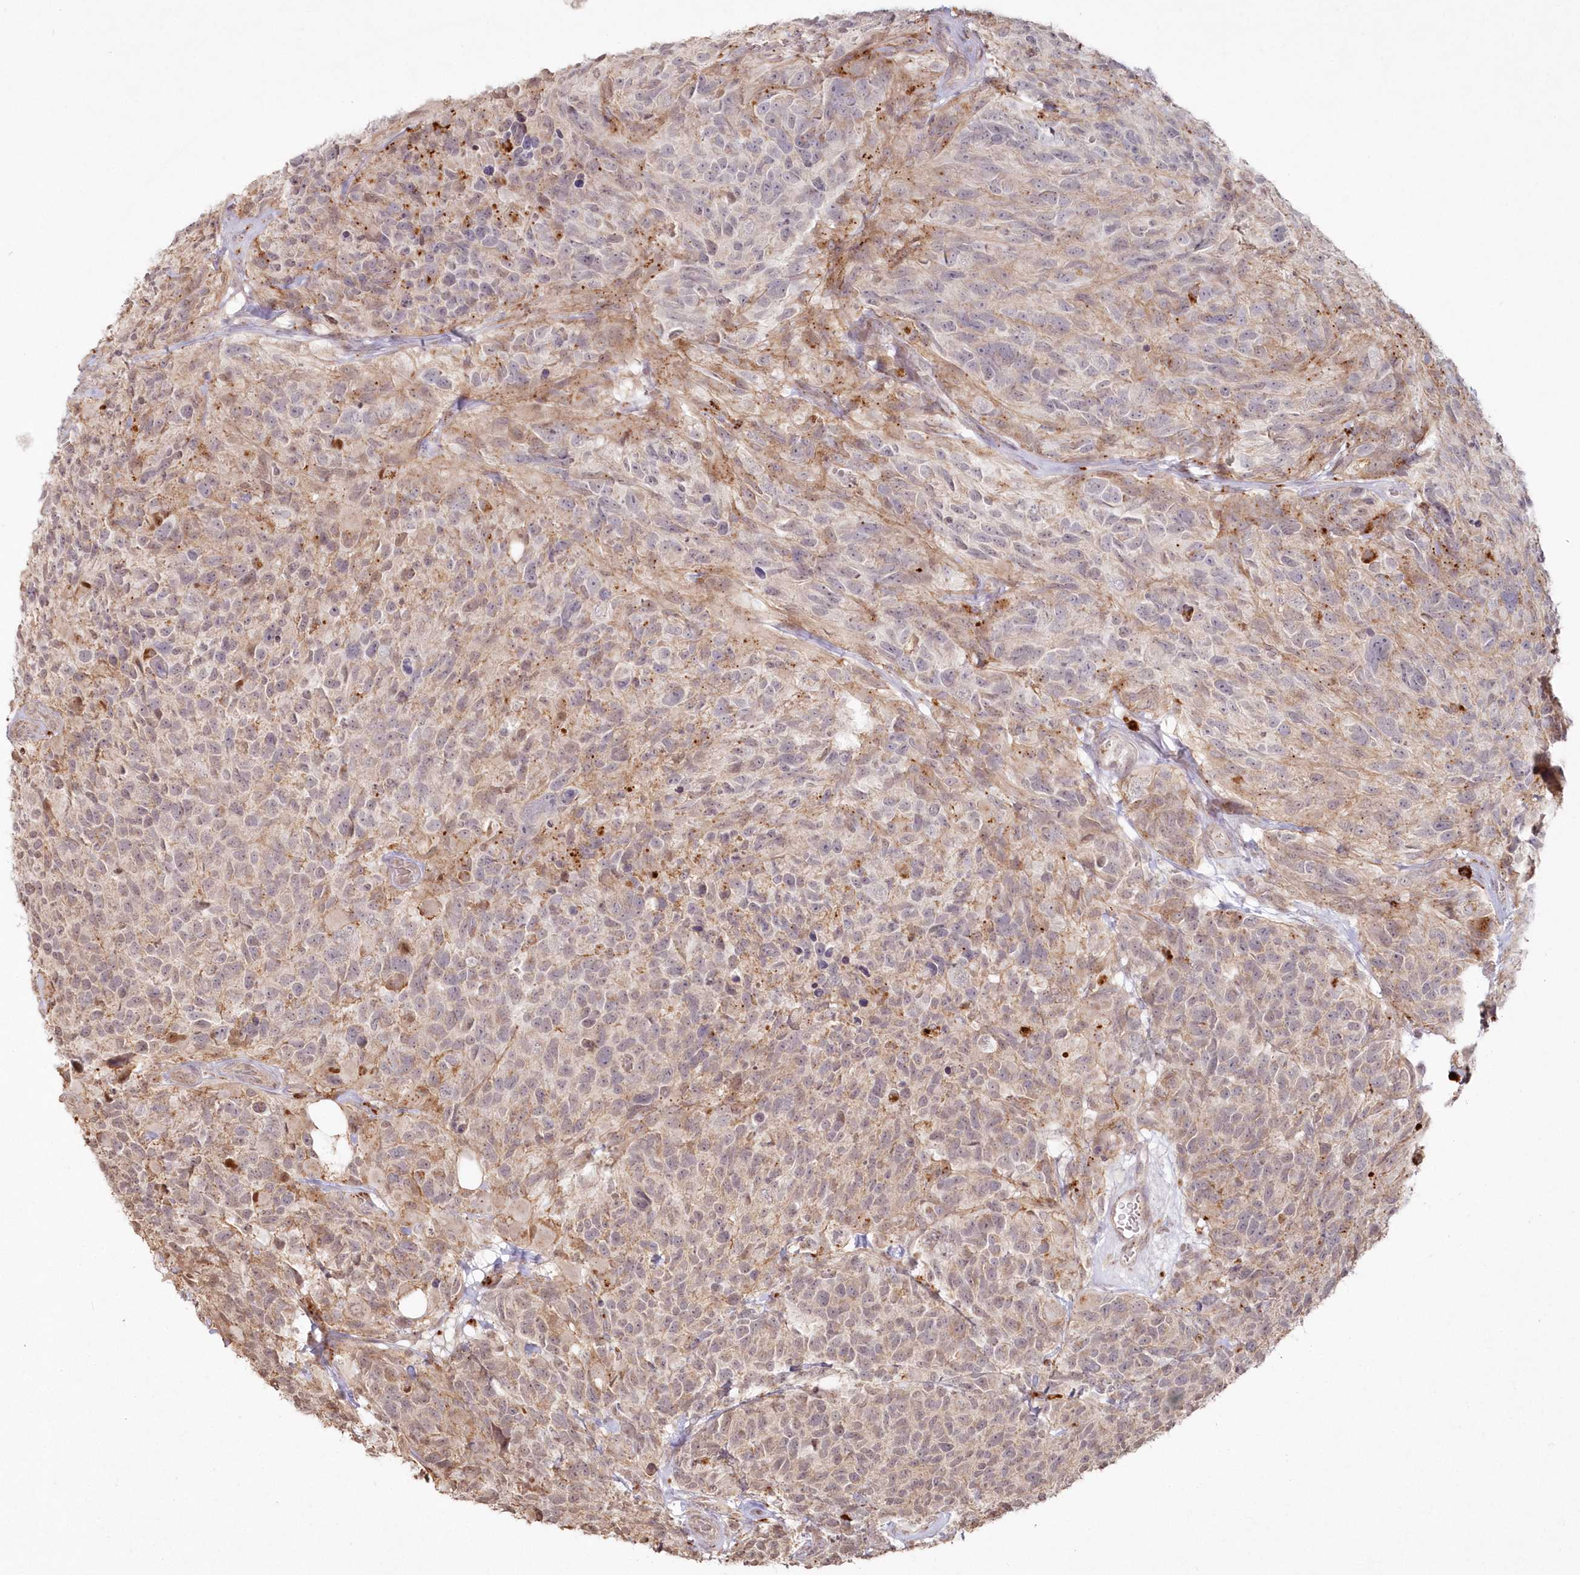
{"staining": {"intensity": "weak", "quantity": "25%-75%", "location": "cytoplasmic/membranous"}, "tissue": "glioma", "cell_type": "Tumor cells", "image_type": "cancer", "snomed": [{"axis": "morphology", "description": "Glioma, malignant, High grade"}, {"axis": "topography", "description": "Brain"}], "caption": "This is a photomicrograph of immunohistochemistry (IHC) staining of glioma, which shows weak positivity in the cytoplasmic/membranous of tumor cells.", "gene": "ARSB", "patient": {"sex": "male", "age": 69}}